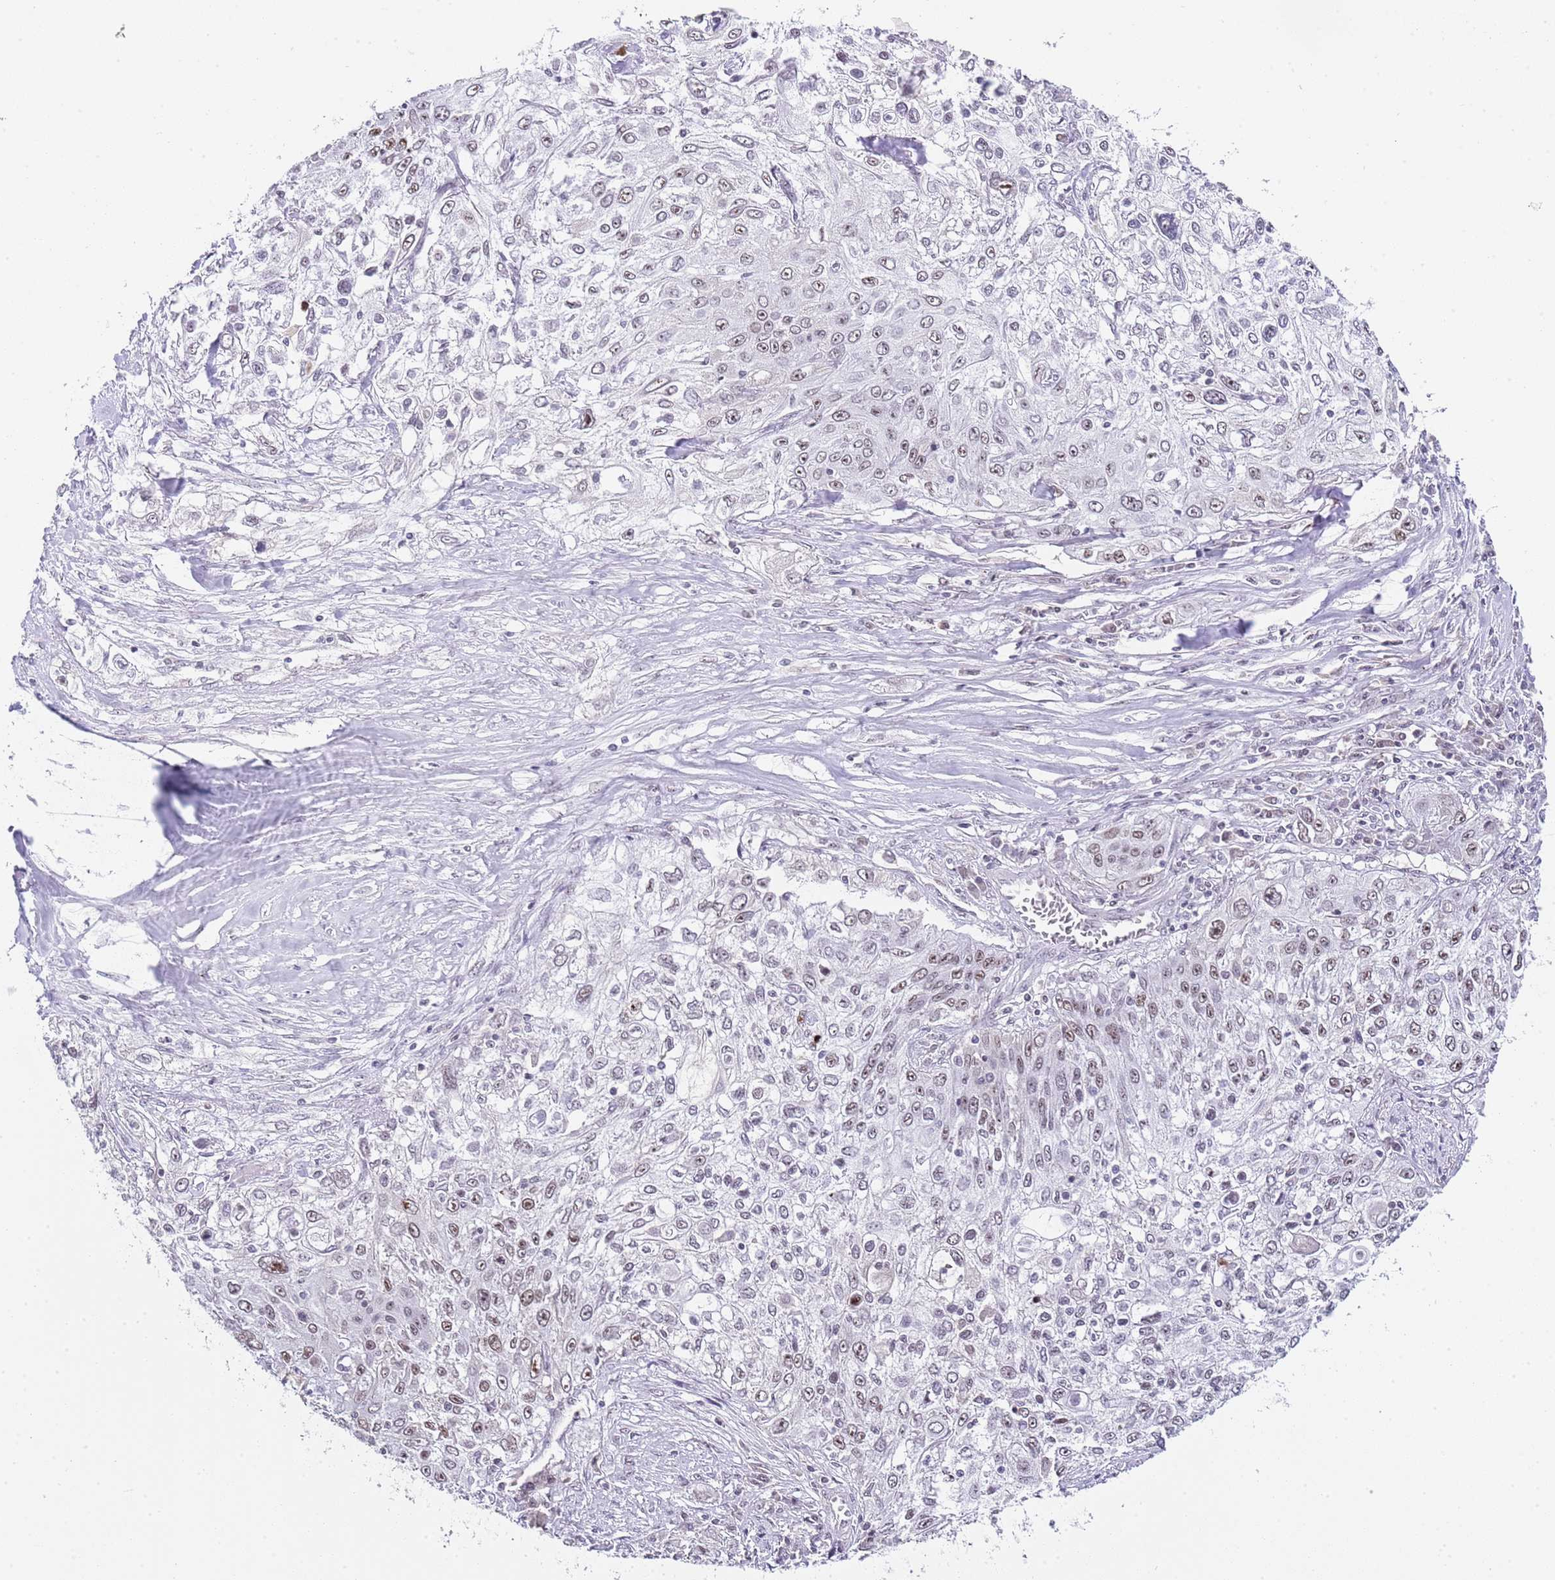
{"staining": {"intensity": "weak", "quantity": ">75%", "location": "nuclear"}, "tissue": "lung cancer", "cell_type": "Tumor cells", "image_type": "cancer", "snomed": [{"axis": "morphology", "description": "Squamous cell carcinoma, NOS"}, {"axis": "topography", "description": "Lung"}], "caption": "Lung cancer (squamous cell carcinoma) stained with a brown dye shows weak nuclear positive expression in about >75% of tumor cells.", "gene": "NOP56", "patient": {"sex": "female", "age": 69}}